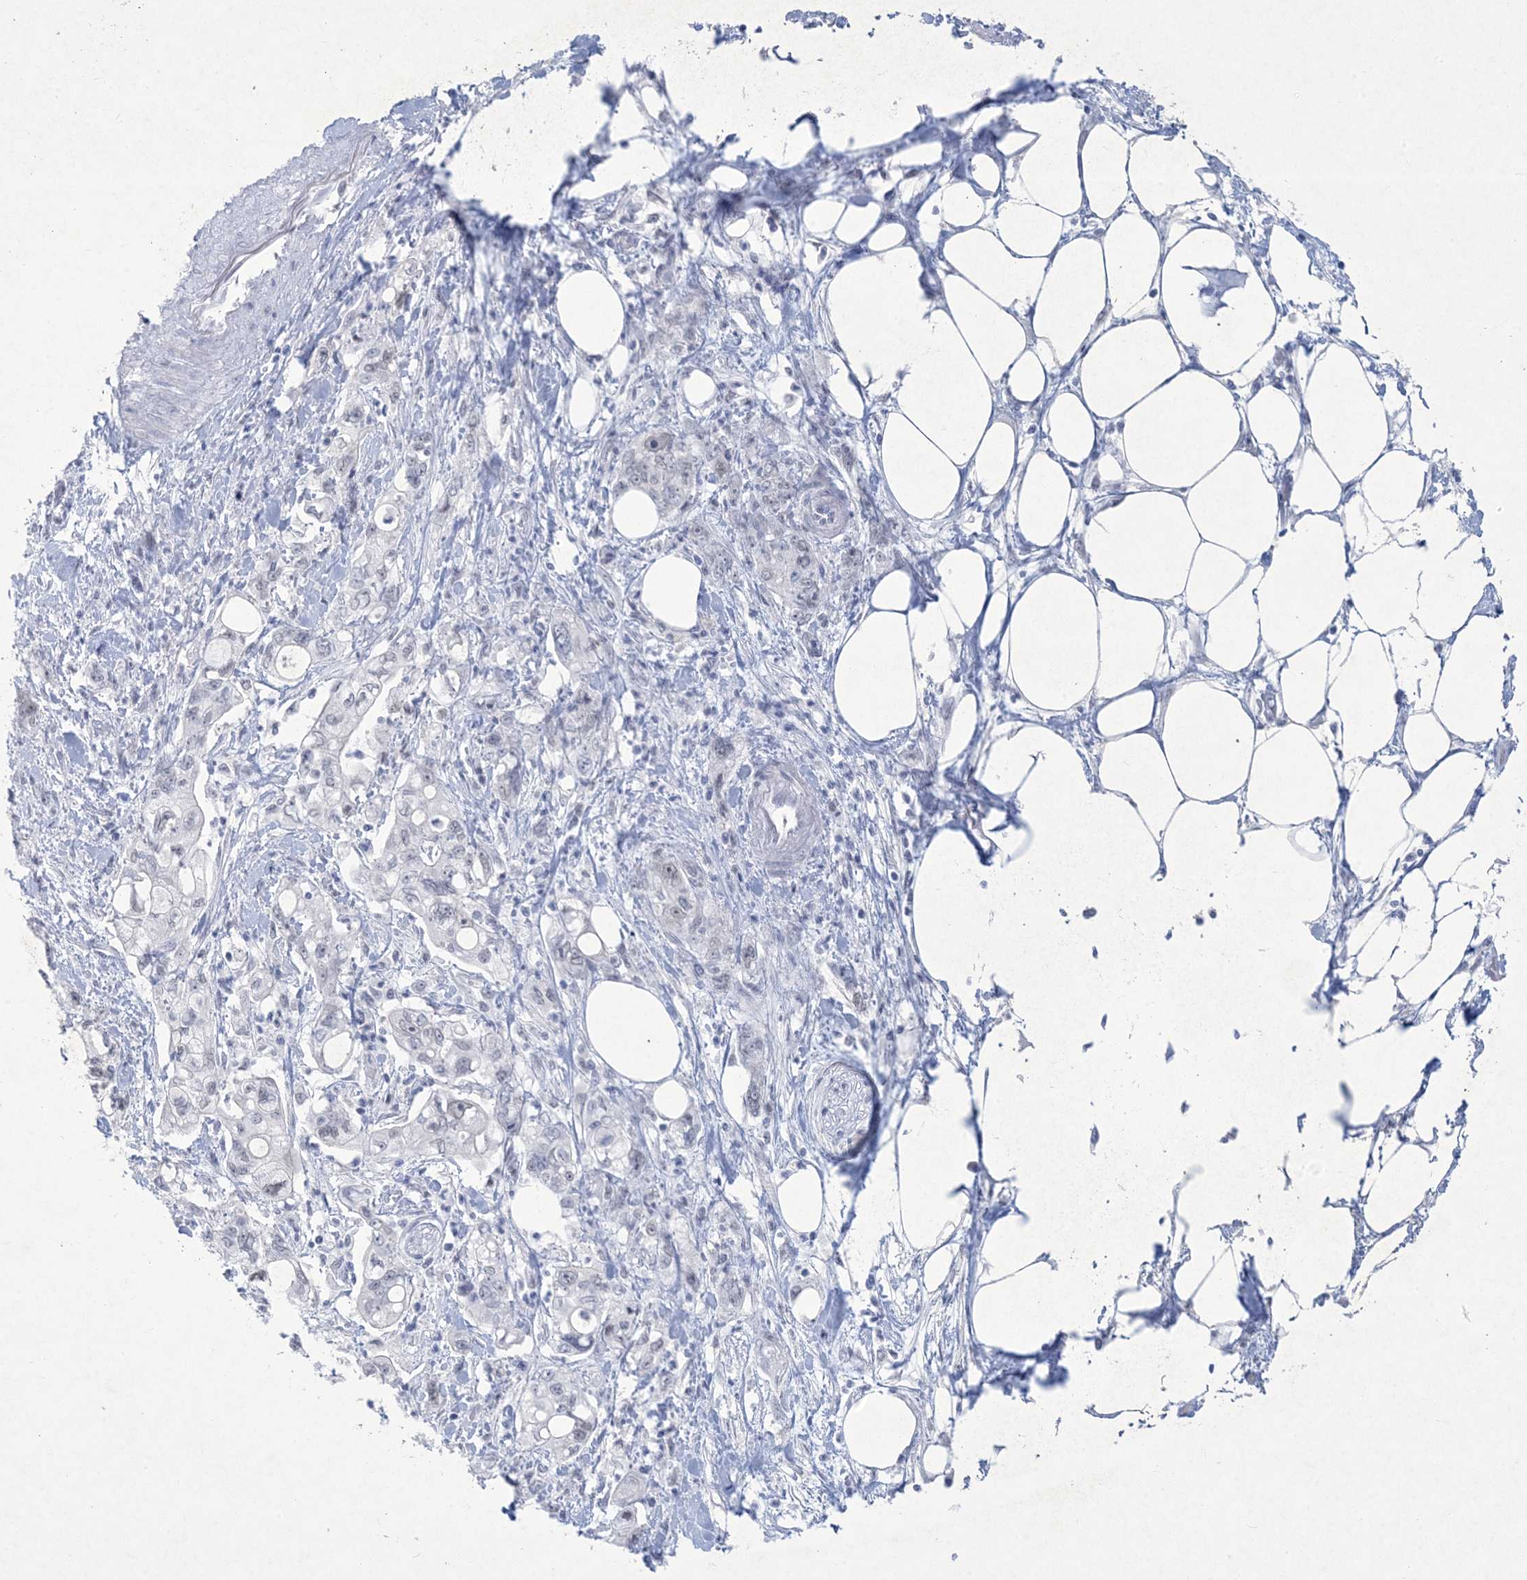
{"staining": {"intensity": "negative", "quantity": "none", "location": "none"}, "tissue": "pancreatic cancer", "cell_type": "Tumor cells", "image_type": "cancer", "snomed": [{"axis": "morphology", "description": "Adenocarcinoma, NOS"}, {"axis": "topography", "description": "Pancreas"}], "caption": "Photomicrograph shows no significant protein expression in tumor cells of pancreatic cancer (adenocarcinoma).", "gene": "HOMEZ", "patient": {"sex": "male", "age": 70}}